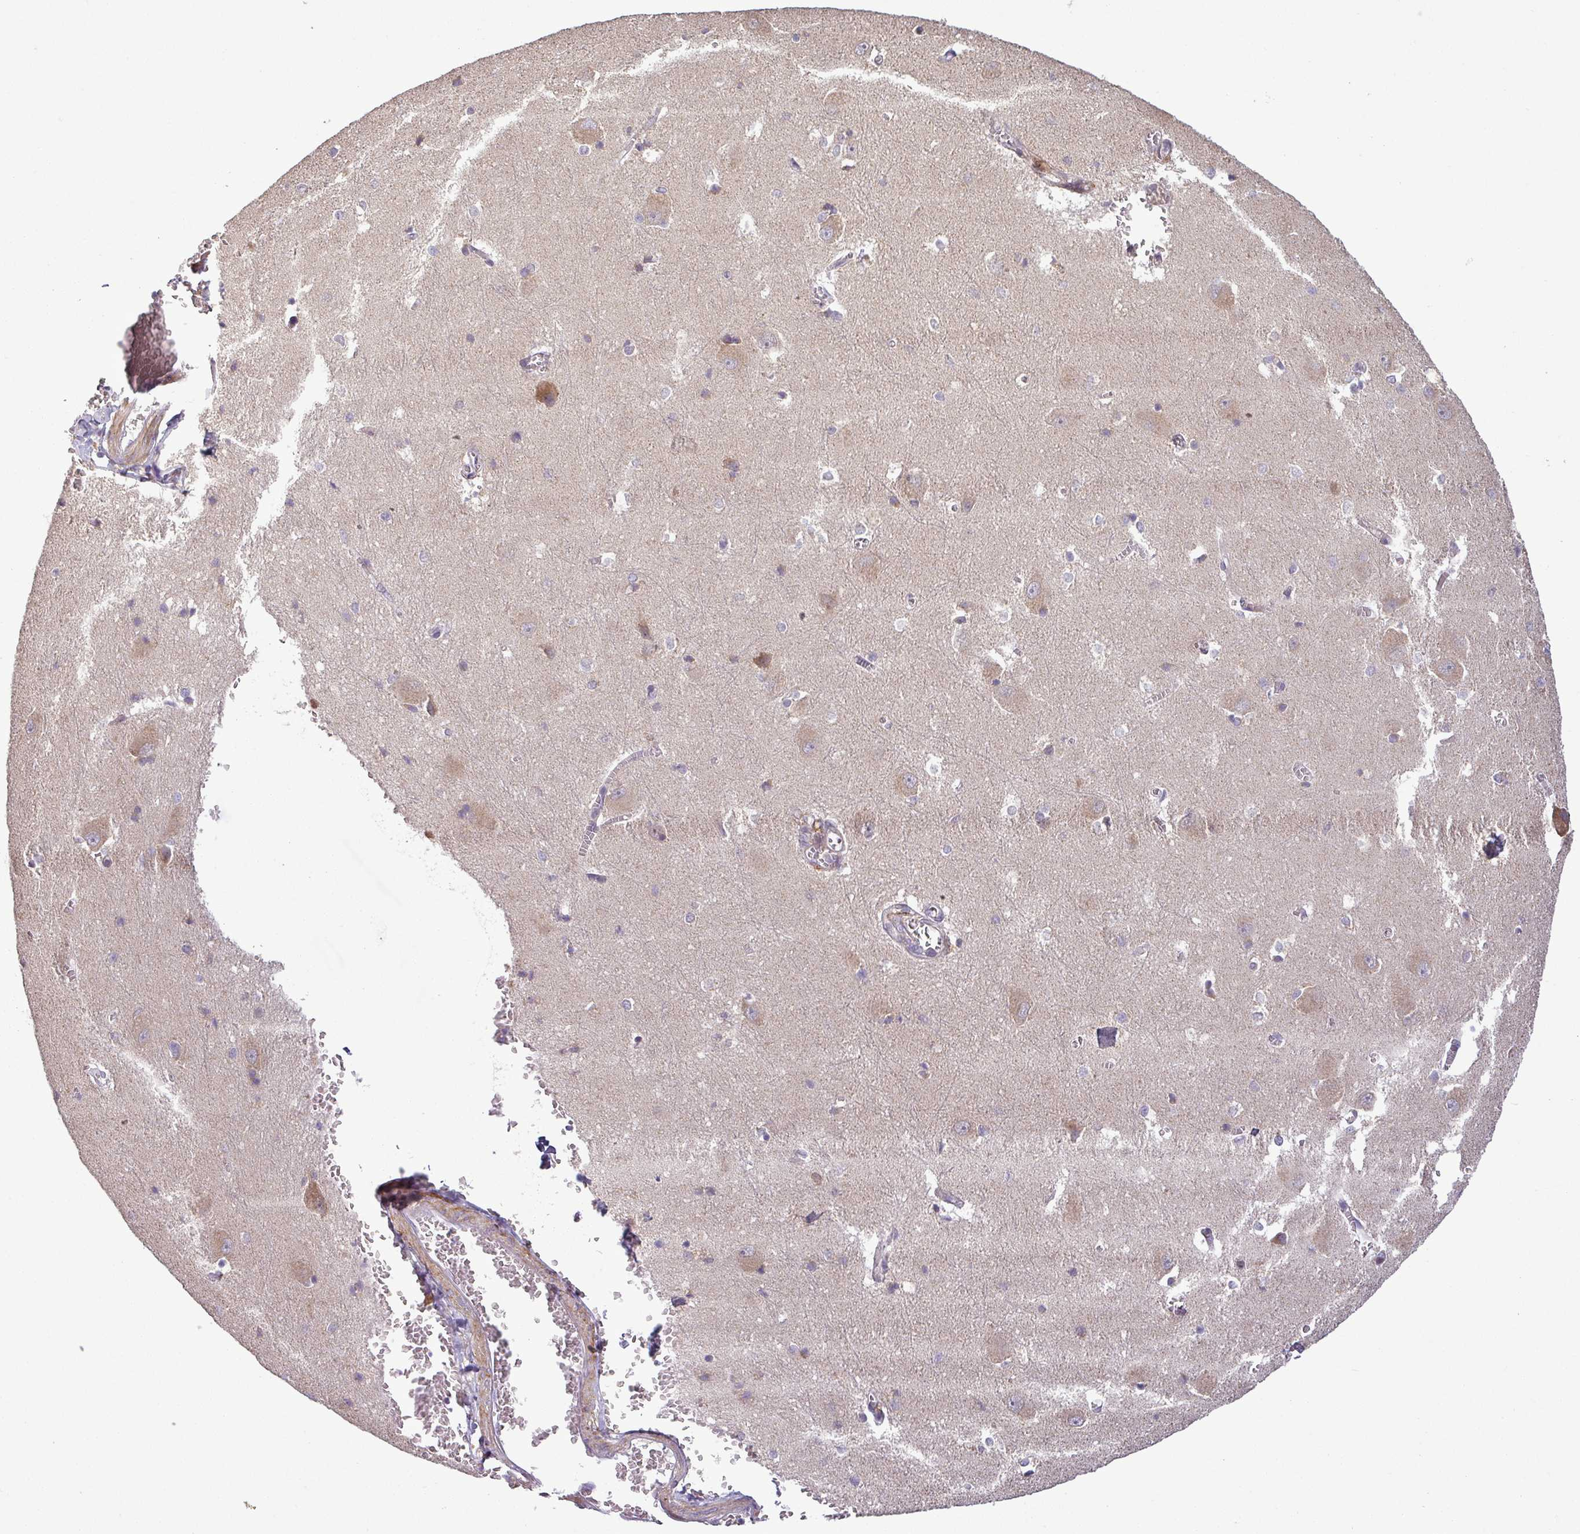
{"staining": {"intensity": "negative", "quantity": "none", "location": "none"}, "tissue": "caudate", "cell_type": "Glial cells", "image_type": "normal", "snomed": [{"axis": "morphology", "description": "Normal tissue, NOS"}, {"axis": "topography", "description": "Lateral ventricle wall"}], "caption": "IHC image of benign human caudate stained for a protein (brown), which demonstrates no expression in glial cells. Nuclei are stained in blue.", "gene": "MOCS3", "patient": {"sex": "male", "age": 37}}